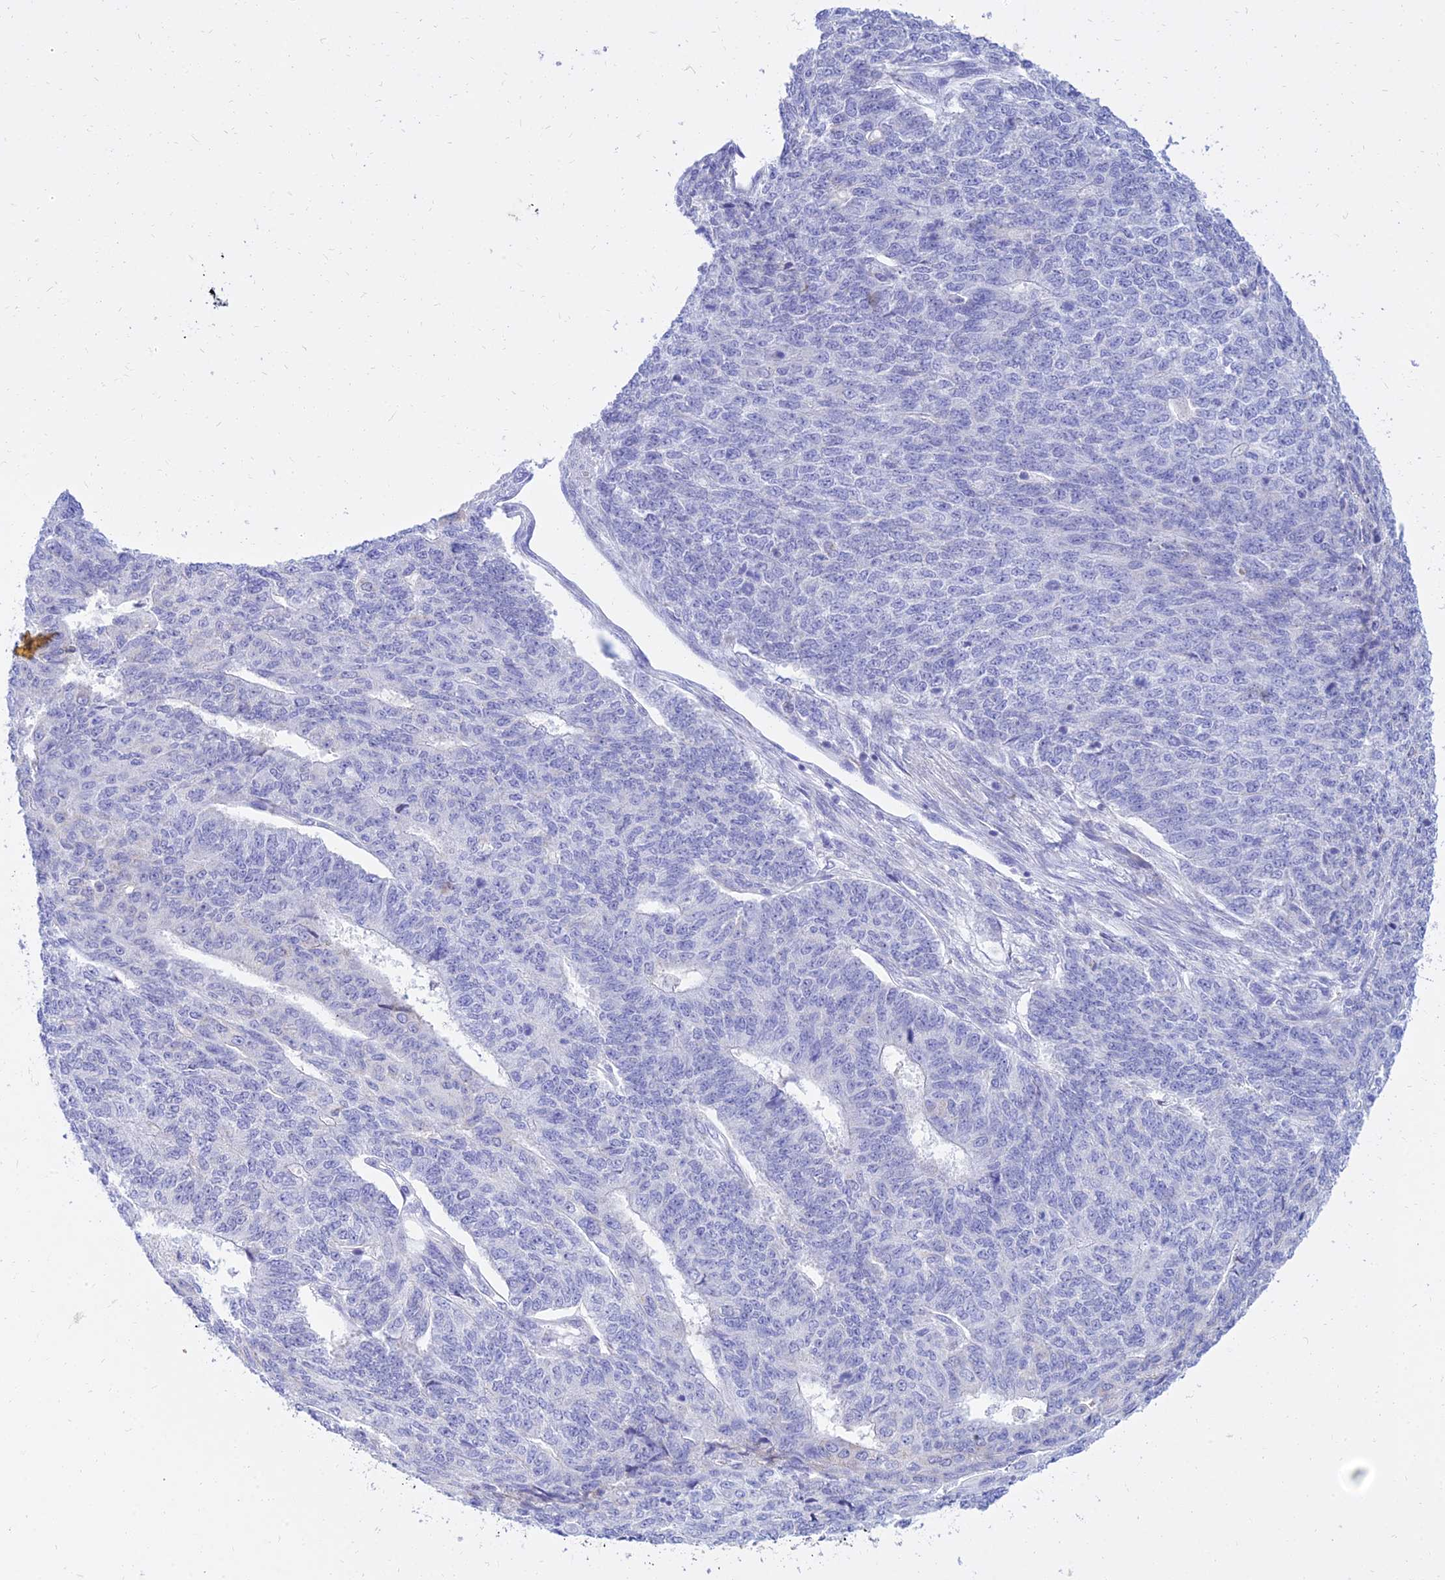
{"staining": {"intensity": "negative", "quantity": "none", "location": "none"}, "tissue": "endometrial cancer", "cell_type": "Tumor cells", "image_type": "cancer", "snomed": [{"axis": "morphology", "description": "Adenocarcinoma, NOS"}, {"axis": "topography", "description": "Endometrium"}], "caption": "Protein analysis of endometrial cancer displays no significant positivity in tumor cells.", "gene": "PKN3", "patient": {"sex": "female", "age": 32}}